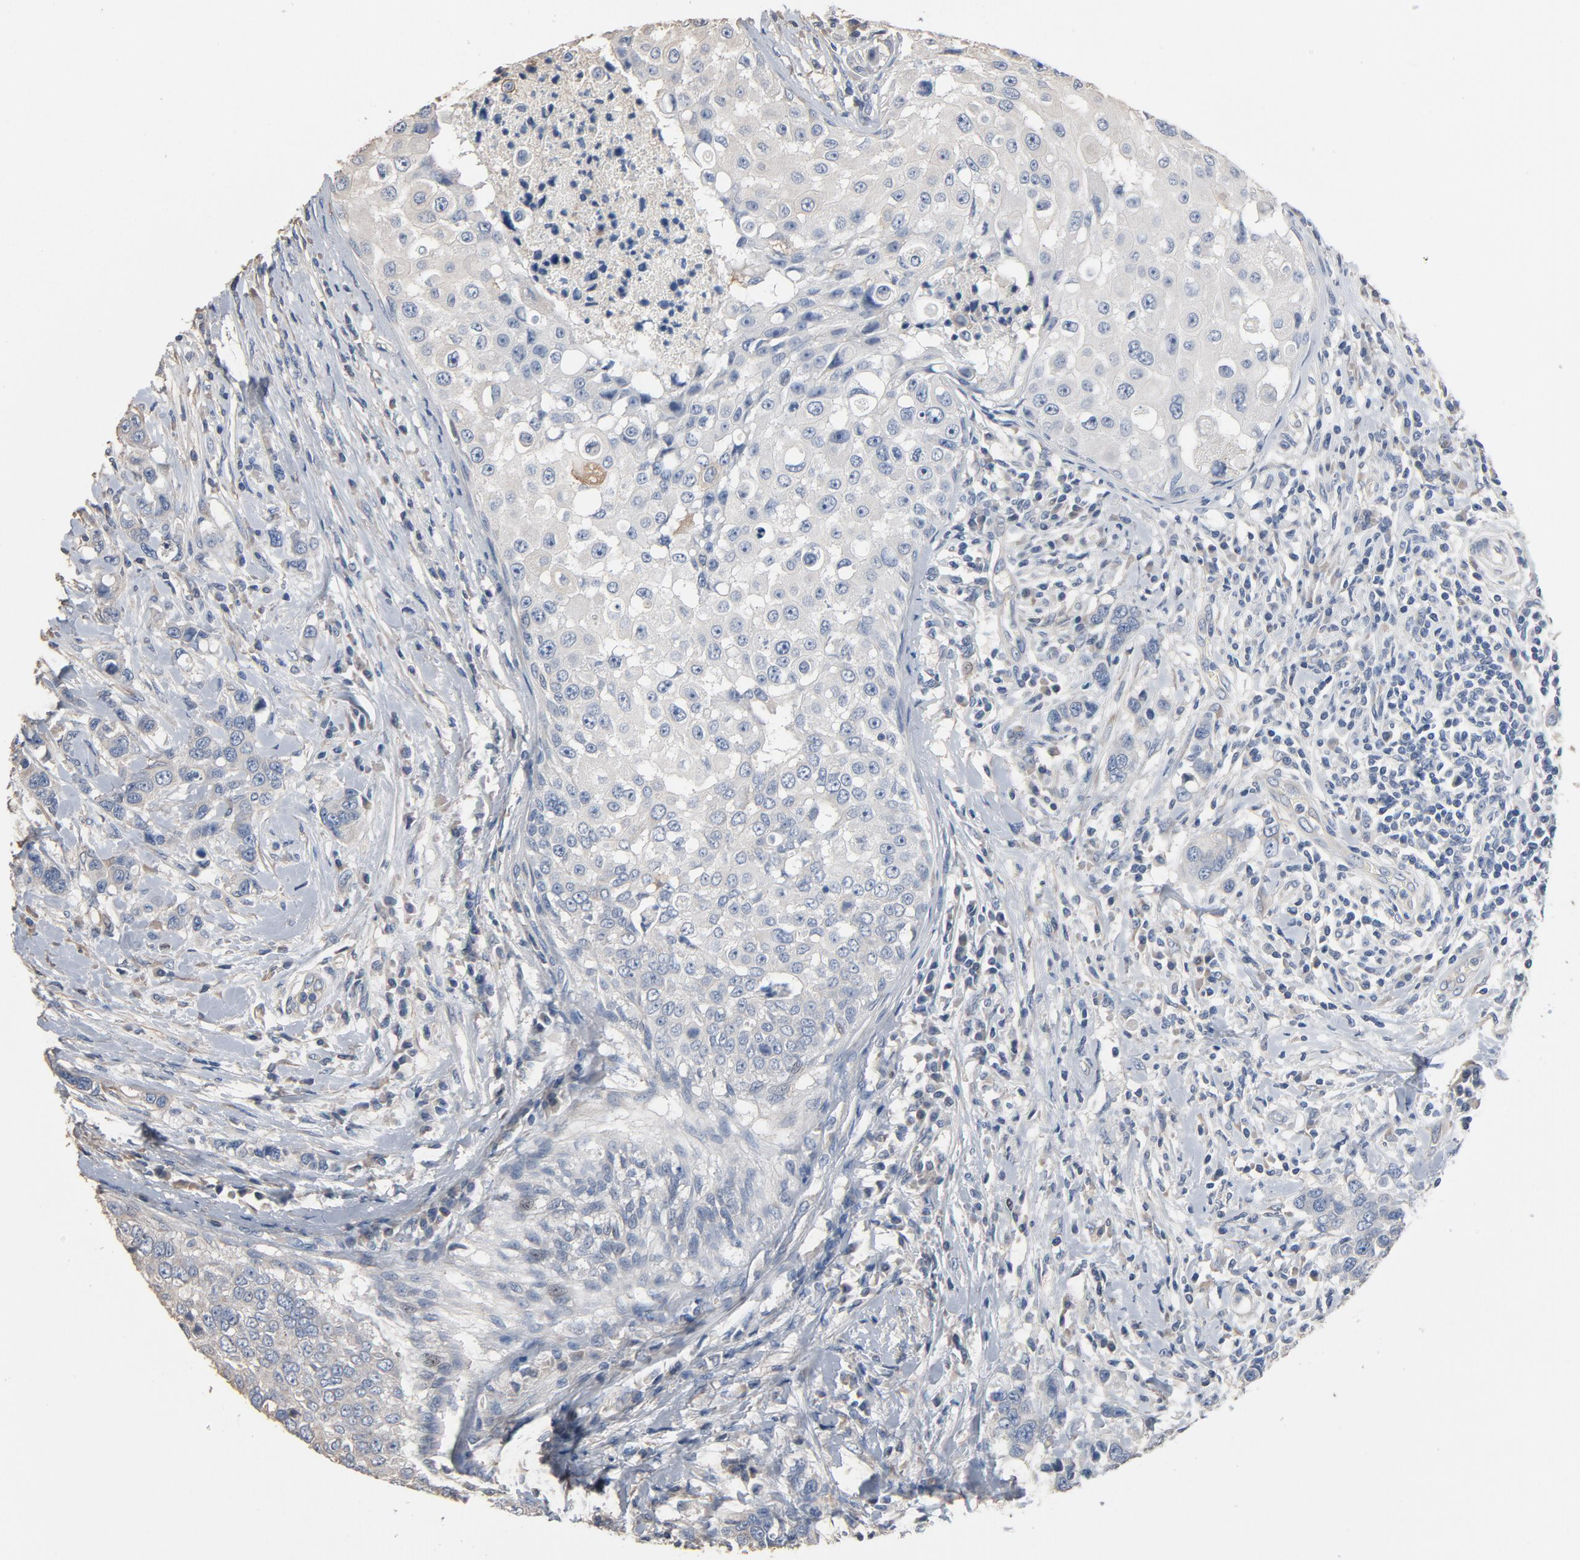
{"staining": {"intensity": "negative", "quantity": "none", "location": "none"}, "tissue": "breast cancer", "cell_type": "Tumor cells", "image_type": "cancer", "snomed": [{"axis": "morphology", "description": "Duct carcinoma"}, {"axis": "topography", "description": "Breast"}], "caption": "This photomicrograph is of breast cancer stained with immunohistochemistry to label a protein in brown with the nuclei are counter-stained blue. There is no positivity in tumor cells. (DAB (3,3'-diaminobenzidine) immunohistochemistry (IHC) with hematoxylin counter stain).", "gene": "SOX6", "patient": {"sex": "female", "age": 27}}